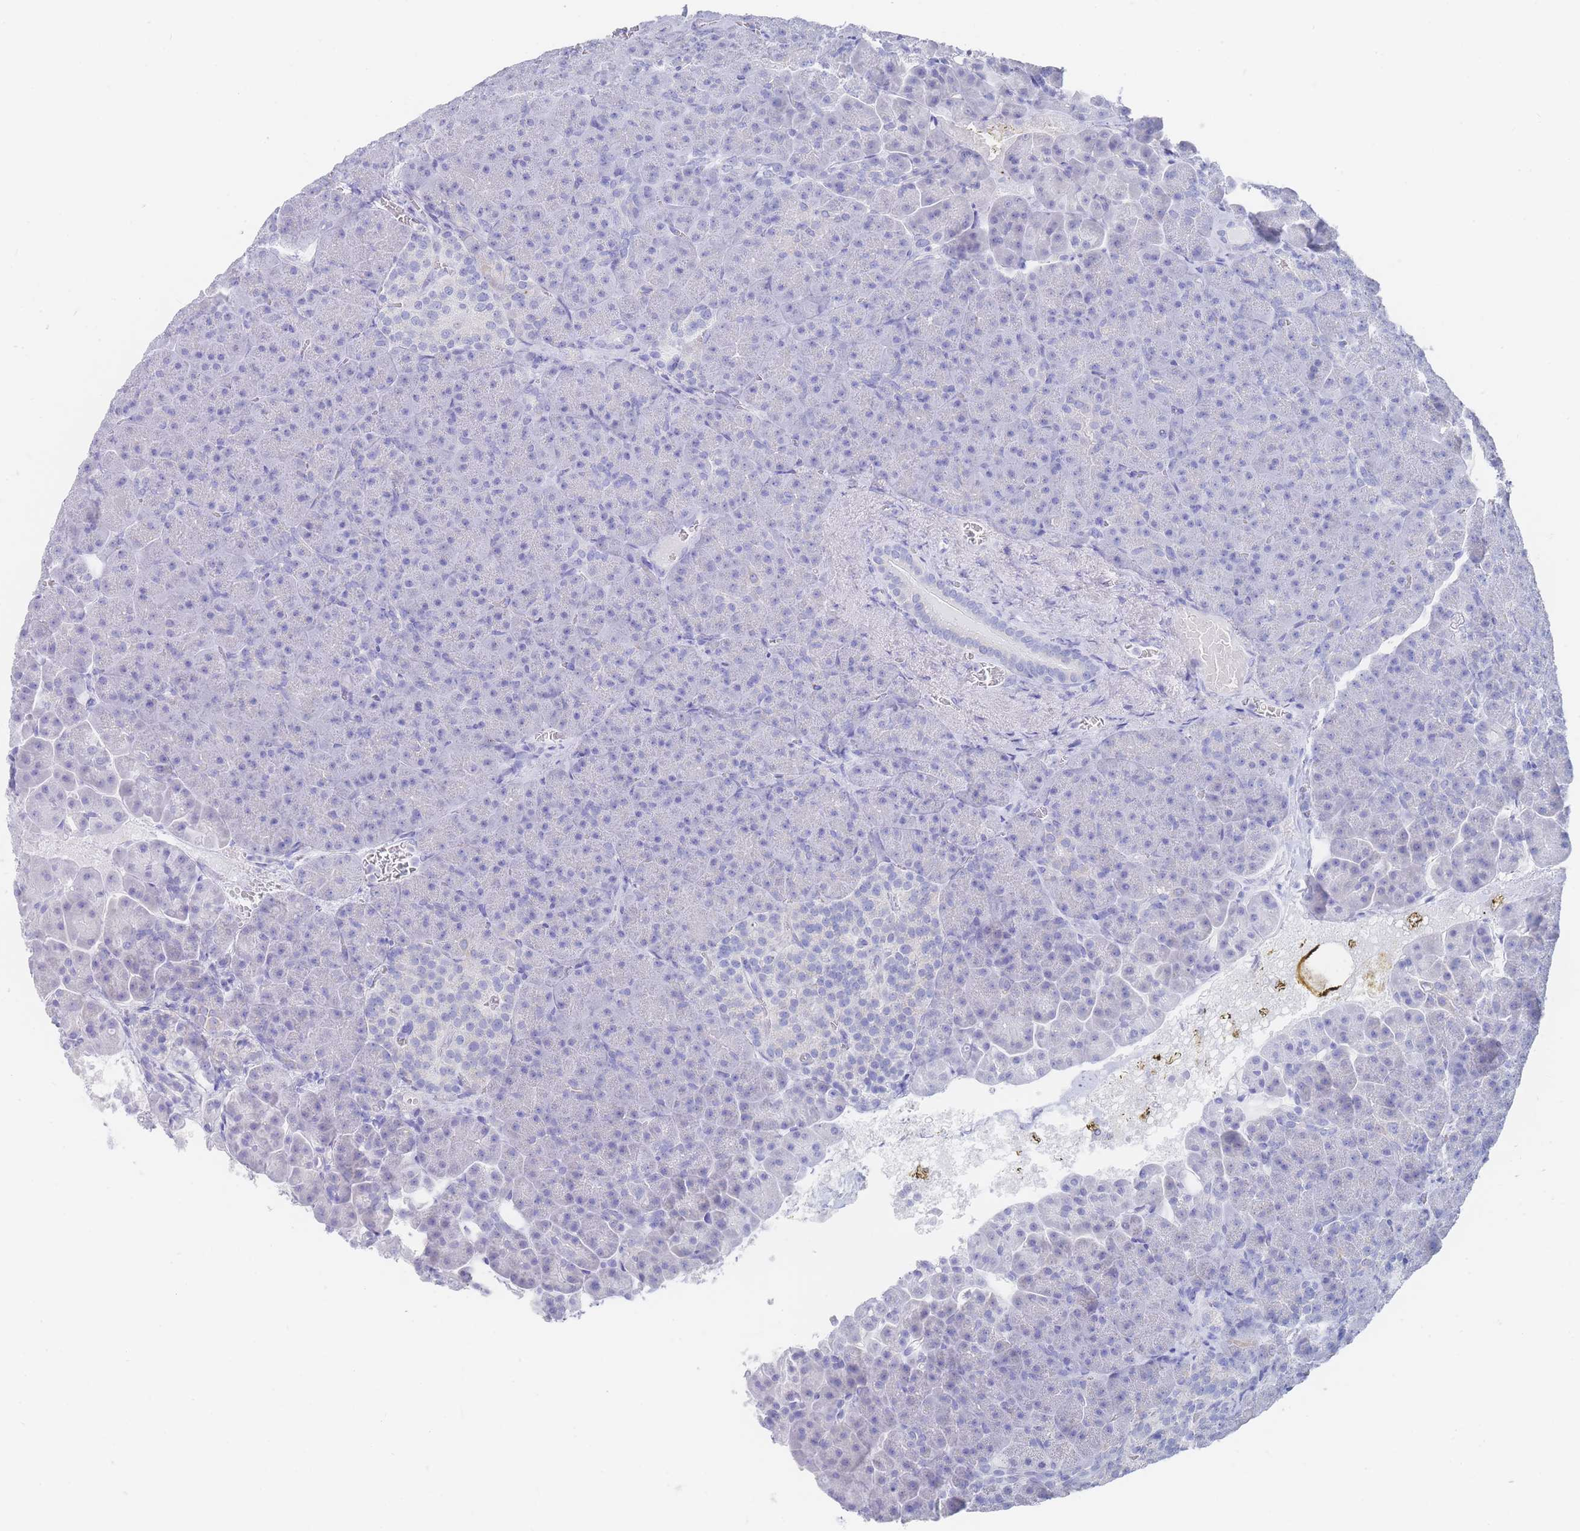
{"staining": {"intensity": "negative", "quantity": "none", "location": "none"}, "tissue": "pancreas", "cell_type": "Exocrine glandular cells", "image_type": "normal", "snomed": [{"axis": "morphology", "description": "Normal tissue, NOS"}, {"axis": "topography", "description": "Pancreas"}], "caption": "Immunohistochemical staining of unremarkable pancreas exhibits no significant positivity in exocrine glandular cells. (IHC, brightfield microscopy, high magnification).", "gene": "LRRC37A2", "patient": {"sex": "female", "age": 74}}